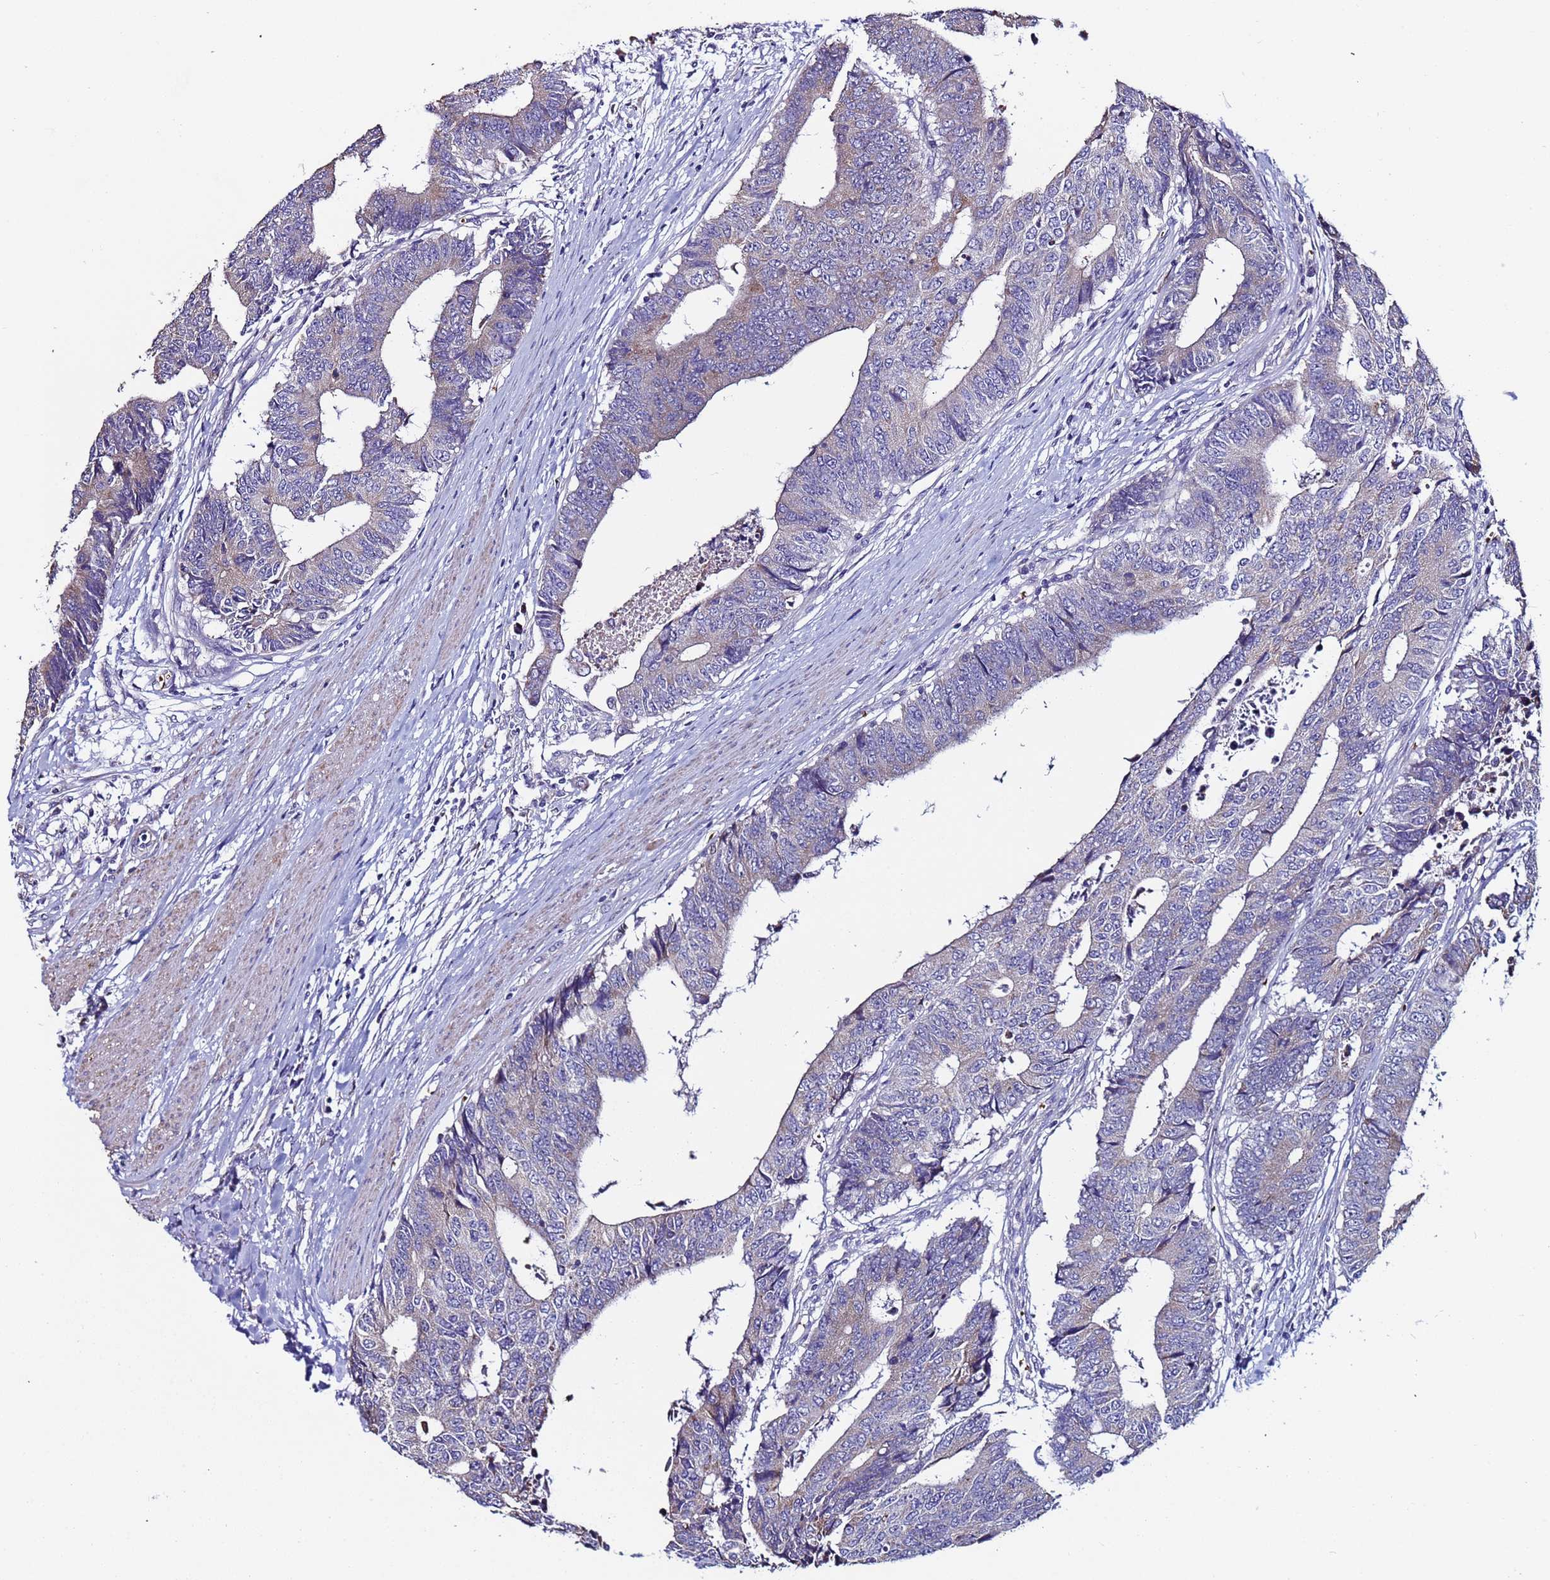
{"staining": {"intensity": "negative", "quantity": "none", "location": "none"}, "tissue": "colorectal cancer", "cell_type": "Tumor cells", "image_type": "cancer", "snomed": [{"axis": "morphology", "description": "Adenocarcinoma, NOS"}, {"axis": "topography", "description": "Rectum"}], "caption": "This histopathology image is of colorectal cancer (adenocarcinoma) stained with immunohistochemistry to label a protein in brown with the nuclei are counter-stained blue. There is no expression in tumor cells.", "gene": "CLHC1", "patient": {"sex": "male", "age": 84}}